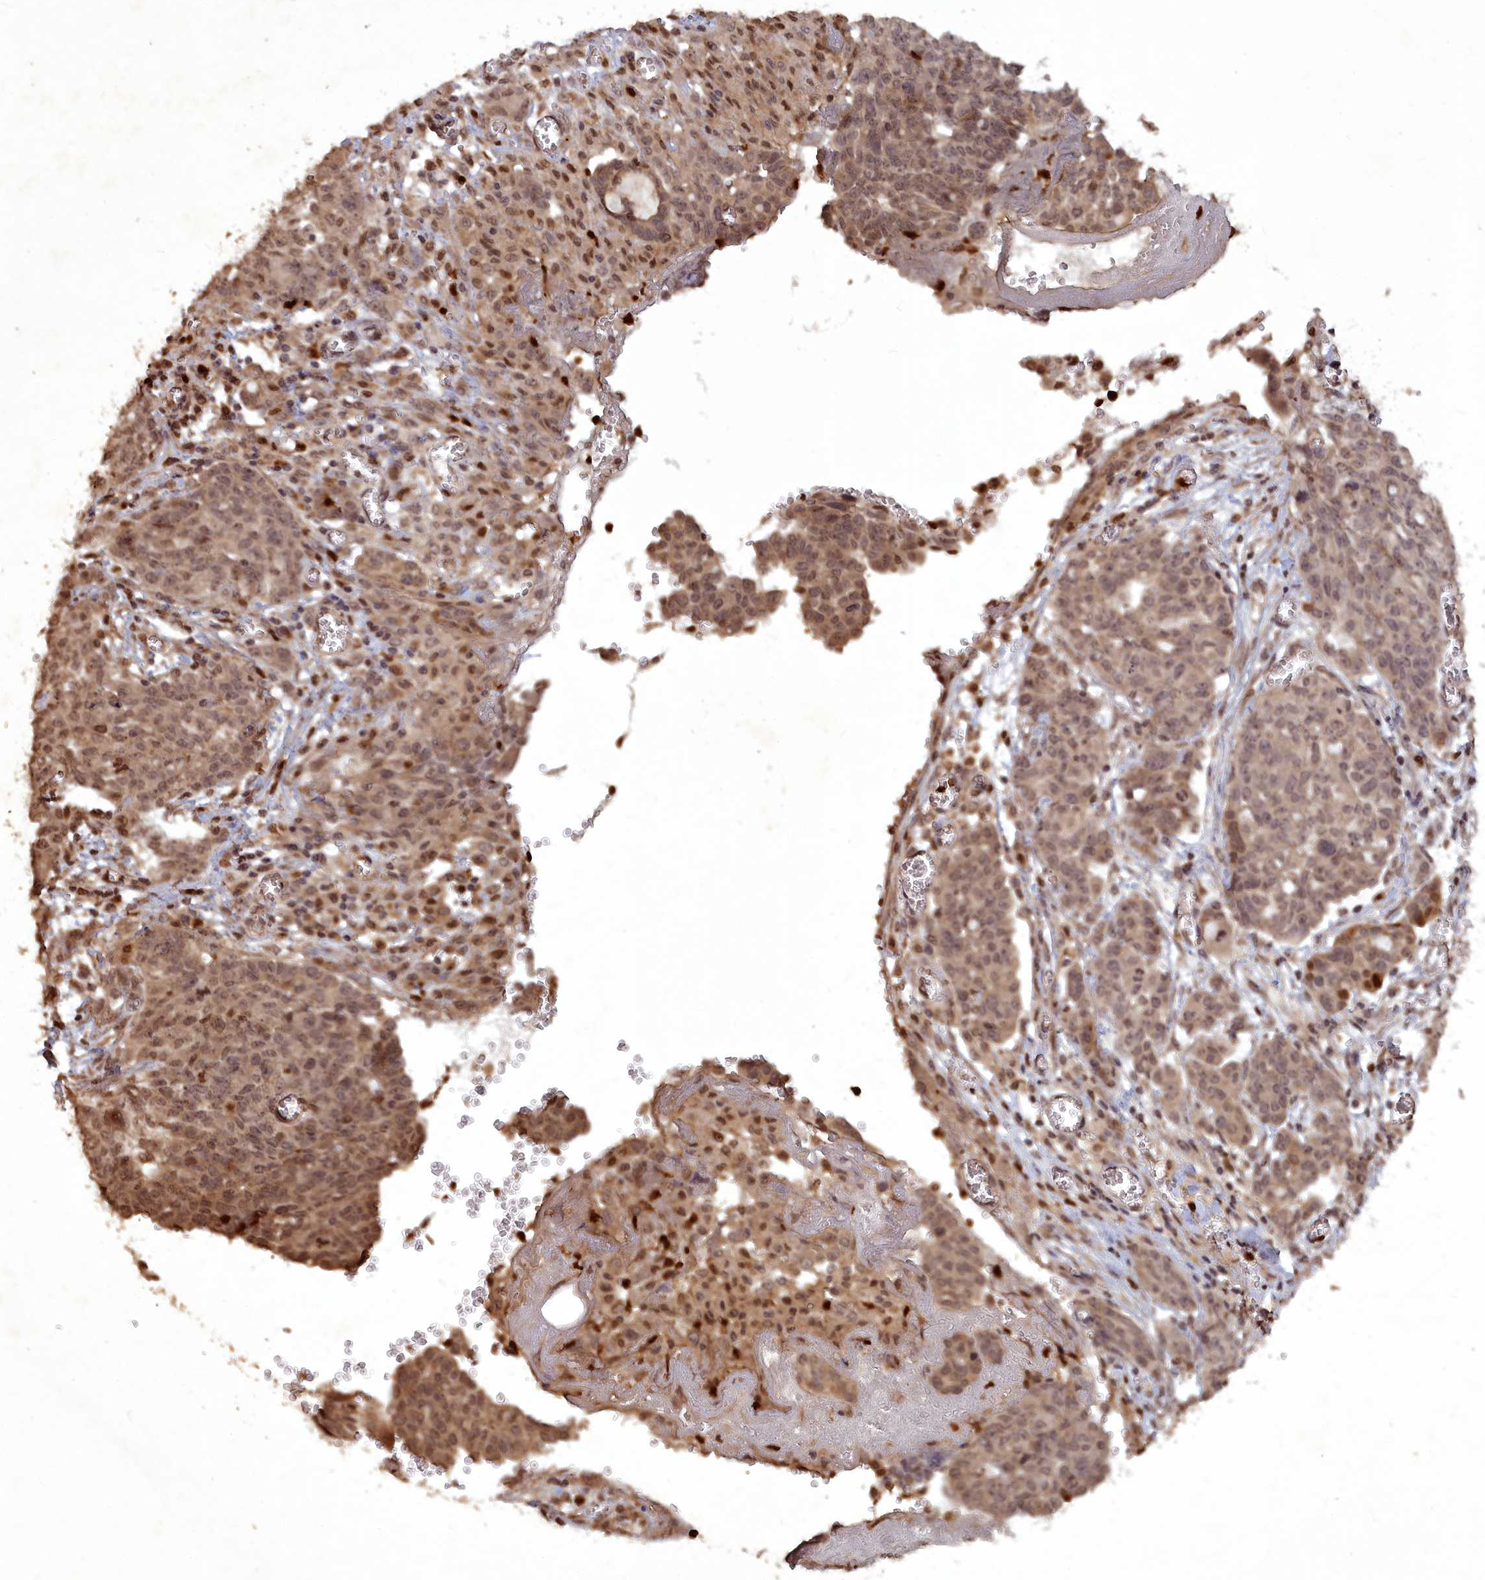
{"staining": {"intensity": "moderate", "quantity": ">75%", "location": "nuclear"}, "tissue": "ovarian cancer", "cell_type": "Tumor cells", "image_type": "cancer", "snomed": [{"axis": "morphology", "description": "Cystadenocarcinoma, serous, NOS"}, {"axis": "topography", "description": "Soft tissue"}, {"axis": "topography", "description": "Ovary"}], "caption": "Ovarian cancer (serous cystadenocarcinoma) stained with a brown dye demonstrates moderate nuclear positive staining in approximately >75% of tumor cells.", "gene": "SRMS", "patient": {"sex": "female", "age": 57}}